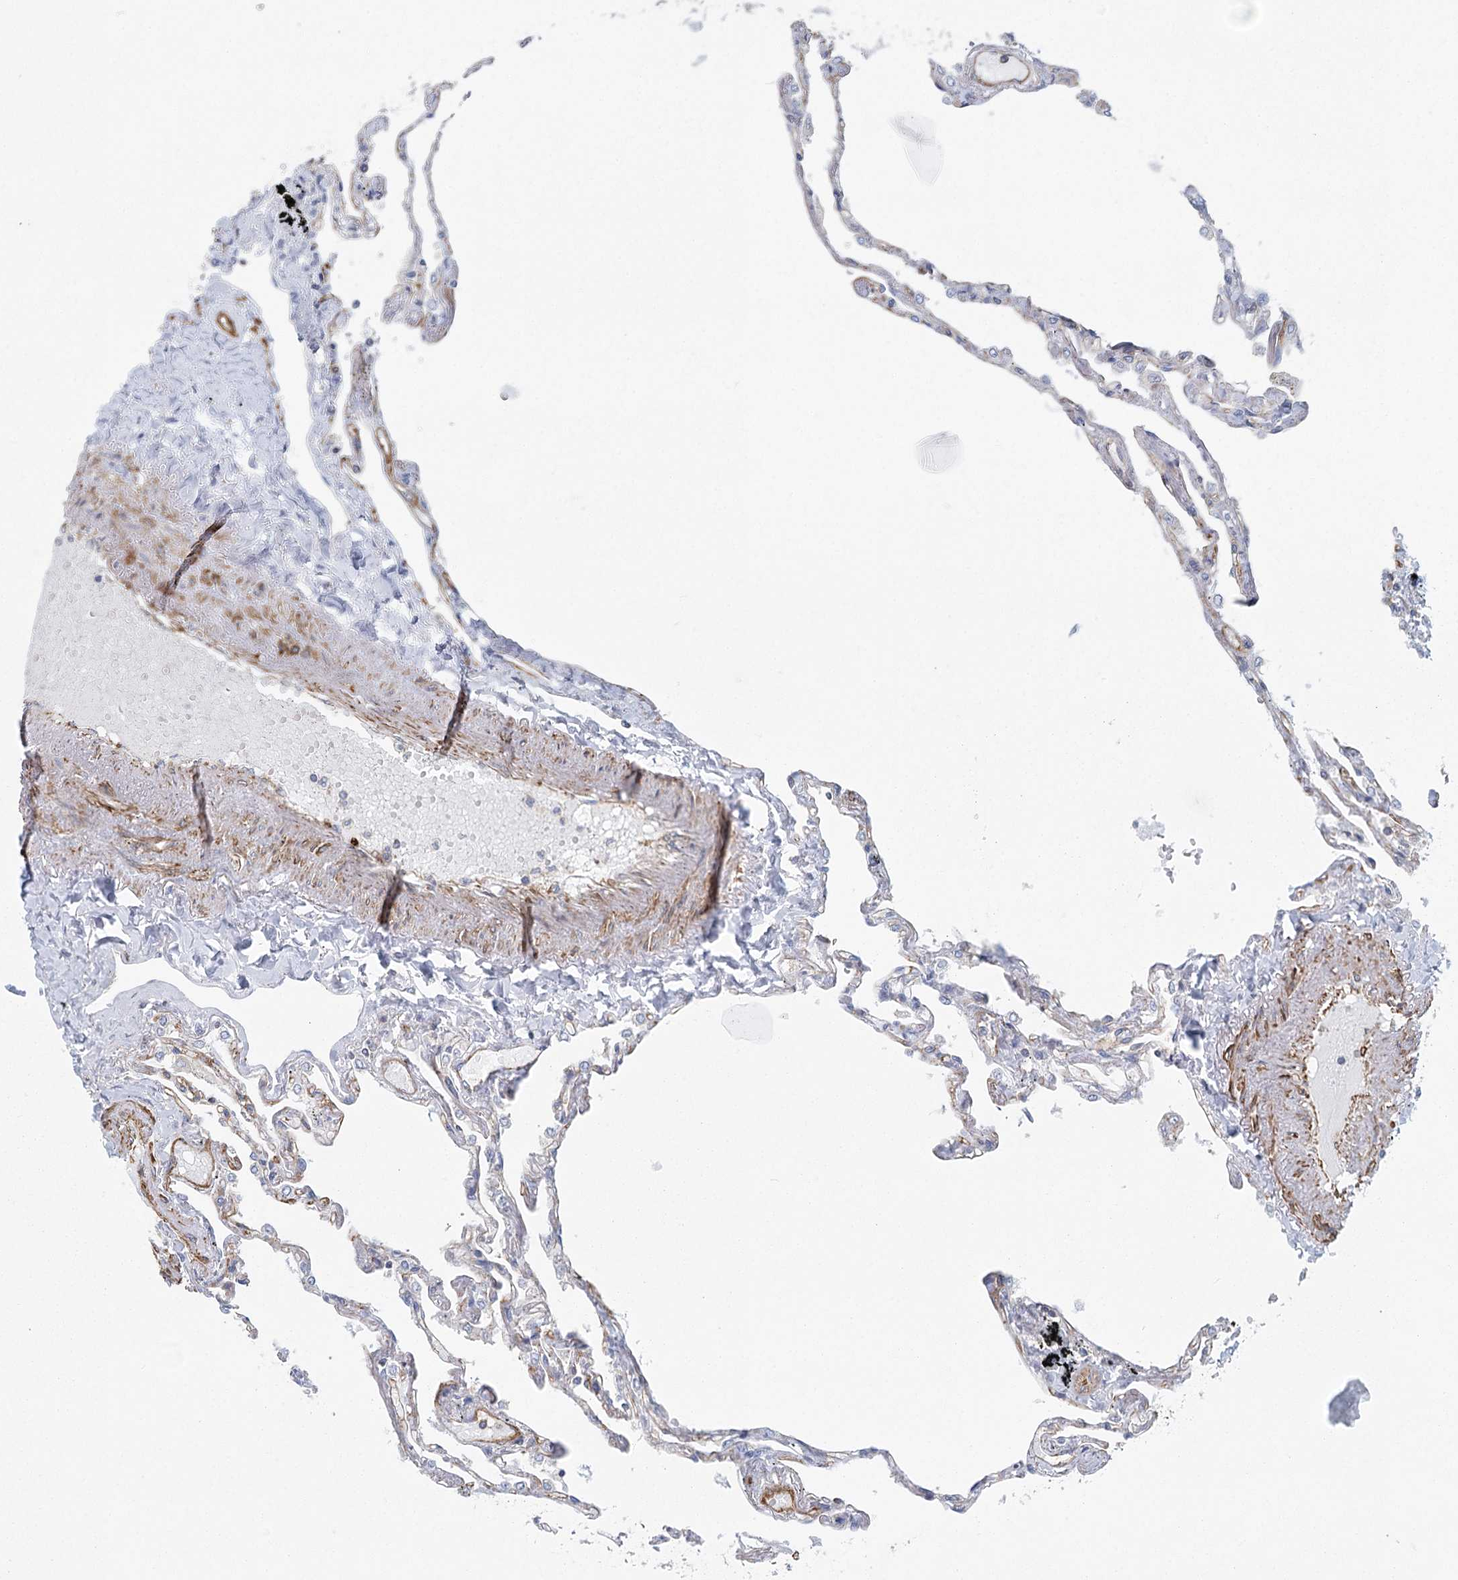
{"staining": {"intensity": "negative", "quantity": "none", "location": "none"}, "tissue": "lung", "cell_type": "Alveolar cells", "image_type": "normal", "snomed": [{"axis": "morphology", "description": "Normal tissue, NOS"}, {"axis": "topography", "description": "Lung"}], "caption": "DAB immunohistochemical staining of unremarkable lung demonstrates no significant positivity in alveolar cells. (DAB IHC visualized using brightfield microscopy, high magnification).", "gene": "IFT46", "patient": {"sex": "female", "age": 67}}